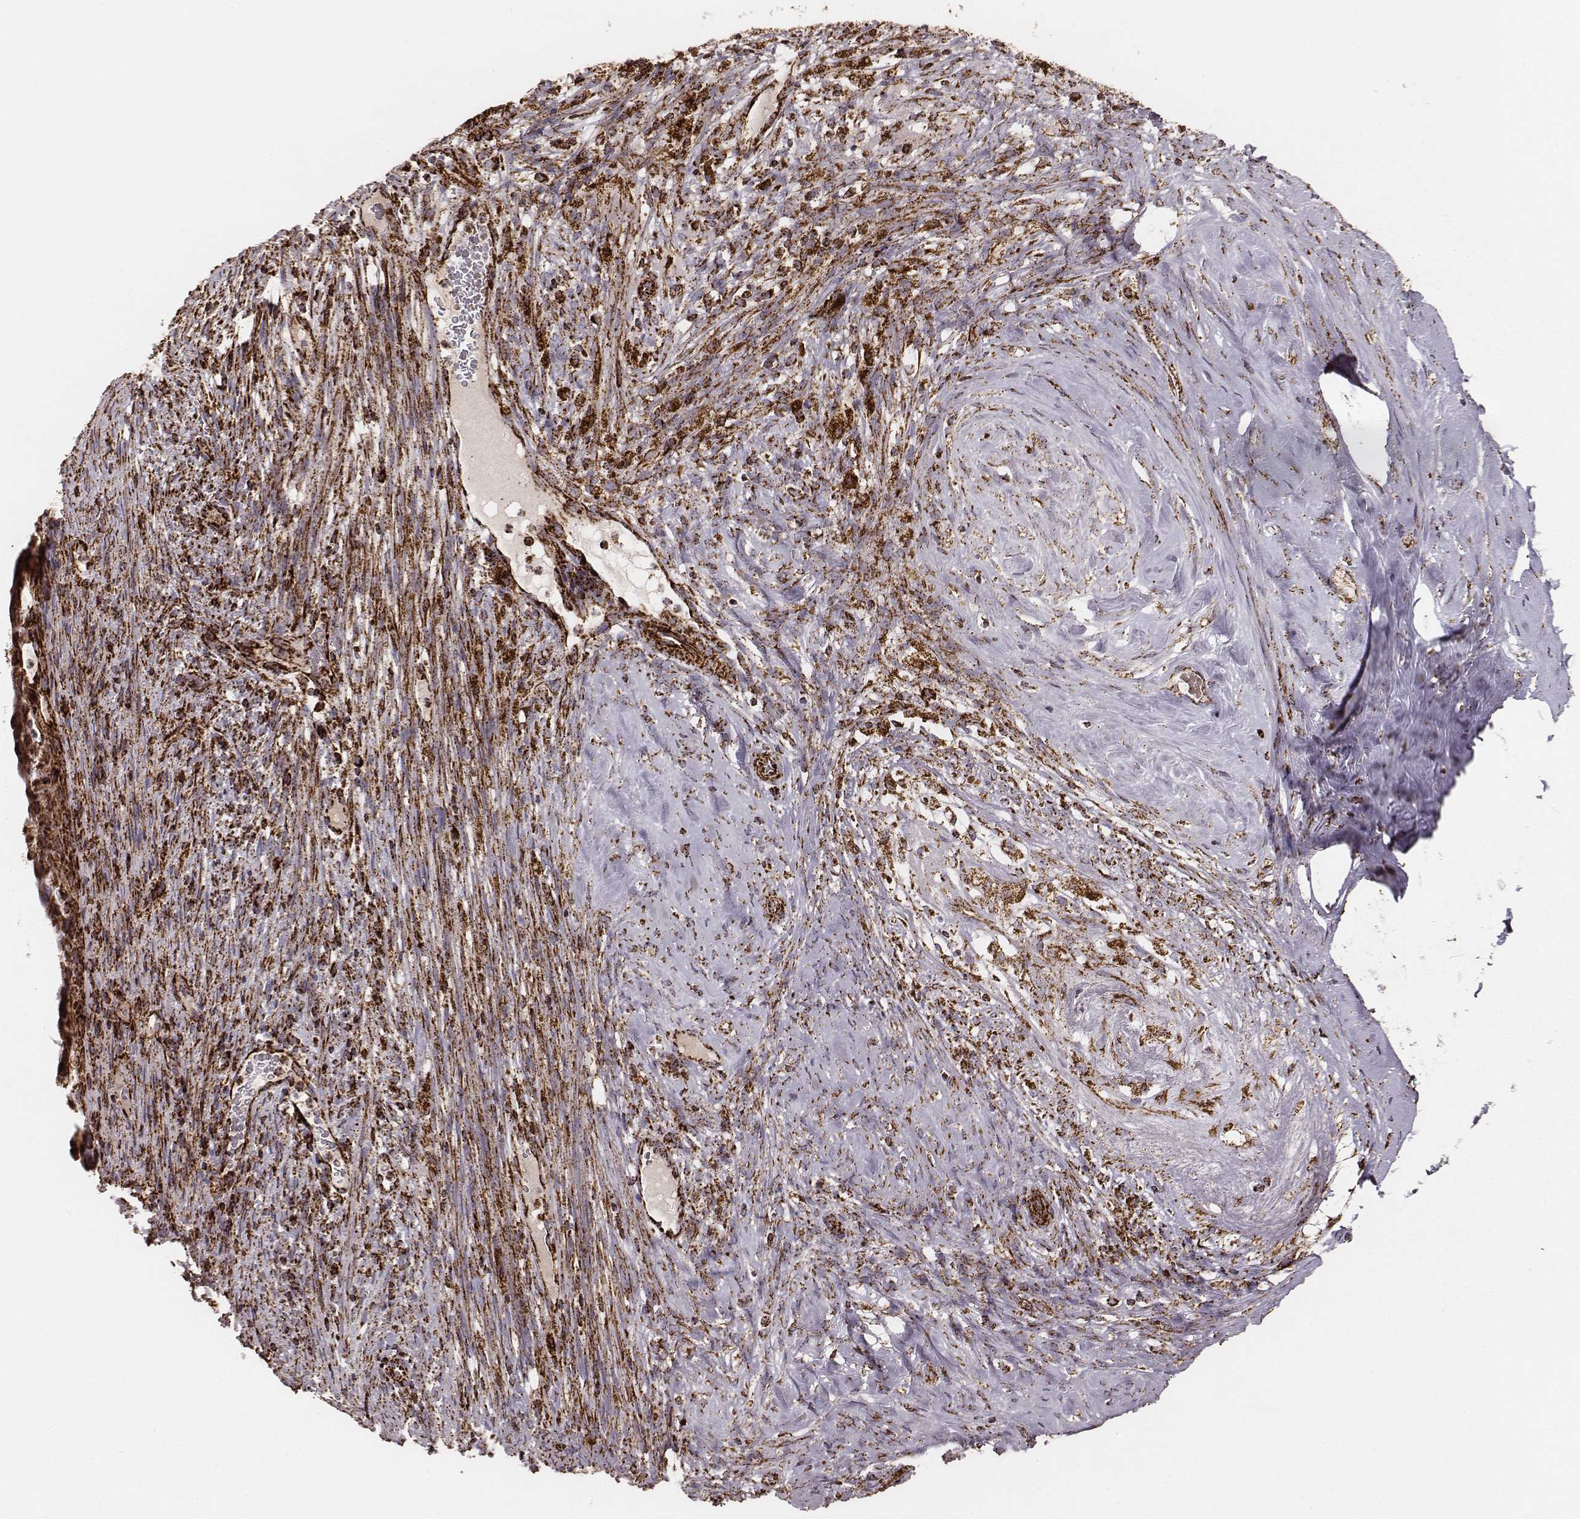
{"staining": {"intensity": "strong", "quantity": ">75%", "location": "cytoplasmic/membranous"}, "tissue": "cervical cancer", "cell_type": "Tumor cells", "image_type": "cancer", "snomed": [{"axis": "morphology", "description": "Squamous cell carcinoma, NOS"}, {"axis": "topography", "description": "Cervix"}], "caption": "High-power microscopy captured an IHC micrograph of cervical cancer, revealing strong cytoplasmic/membranous expression in about >75% of tumor cells.", "gene": "TUFM", "patient": {"sex": "female", "age": 51}}